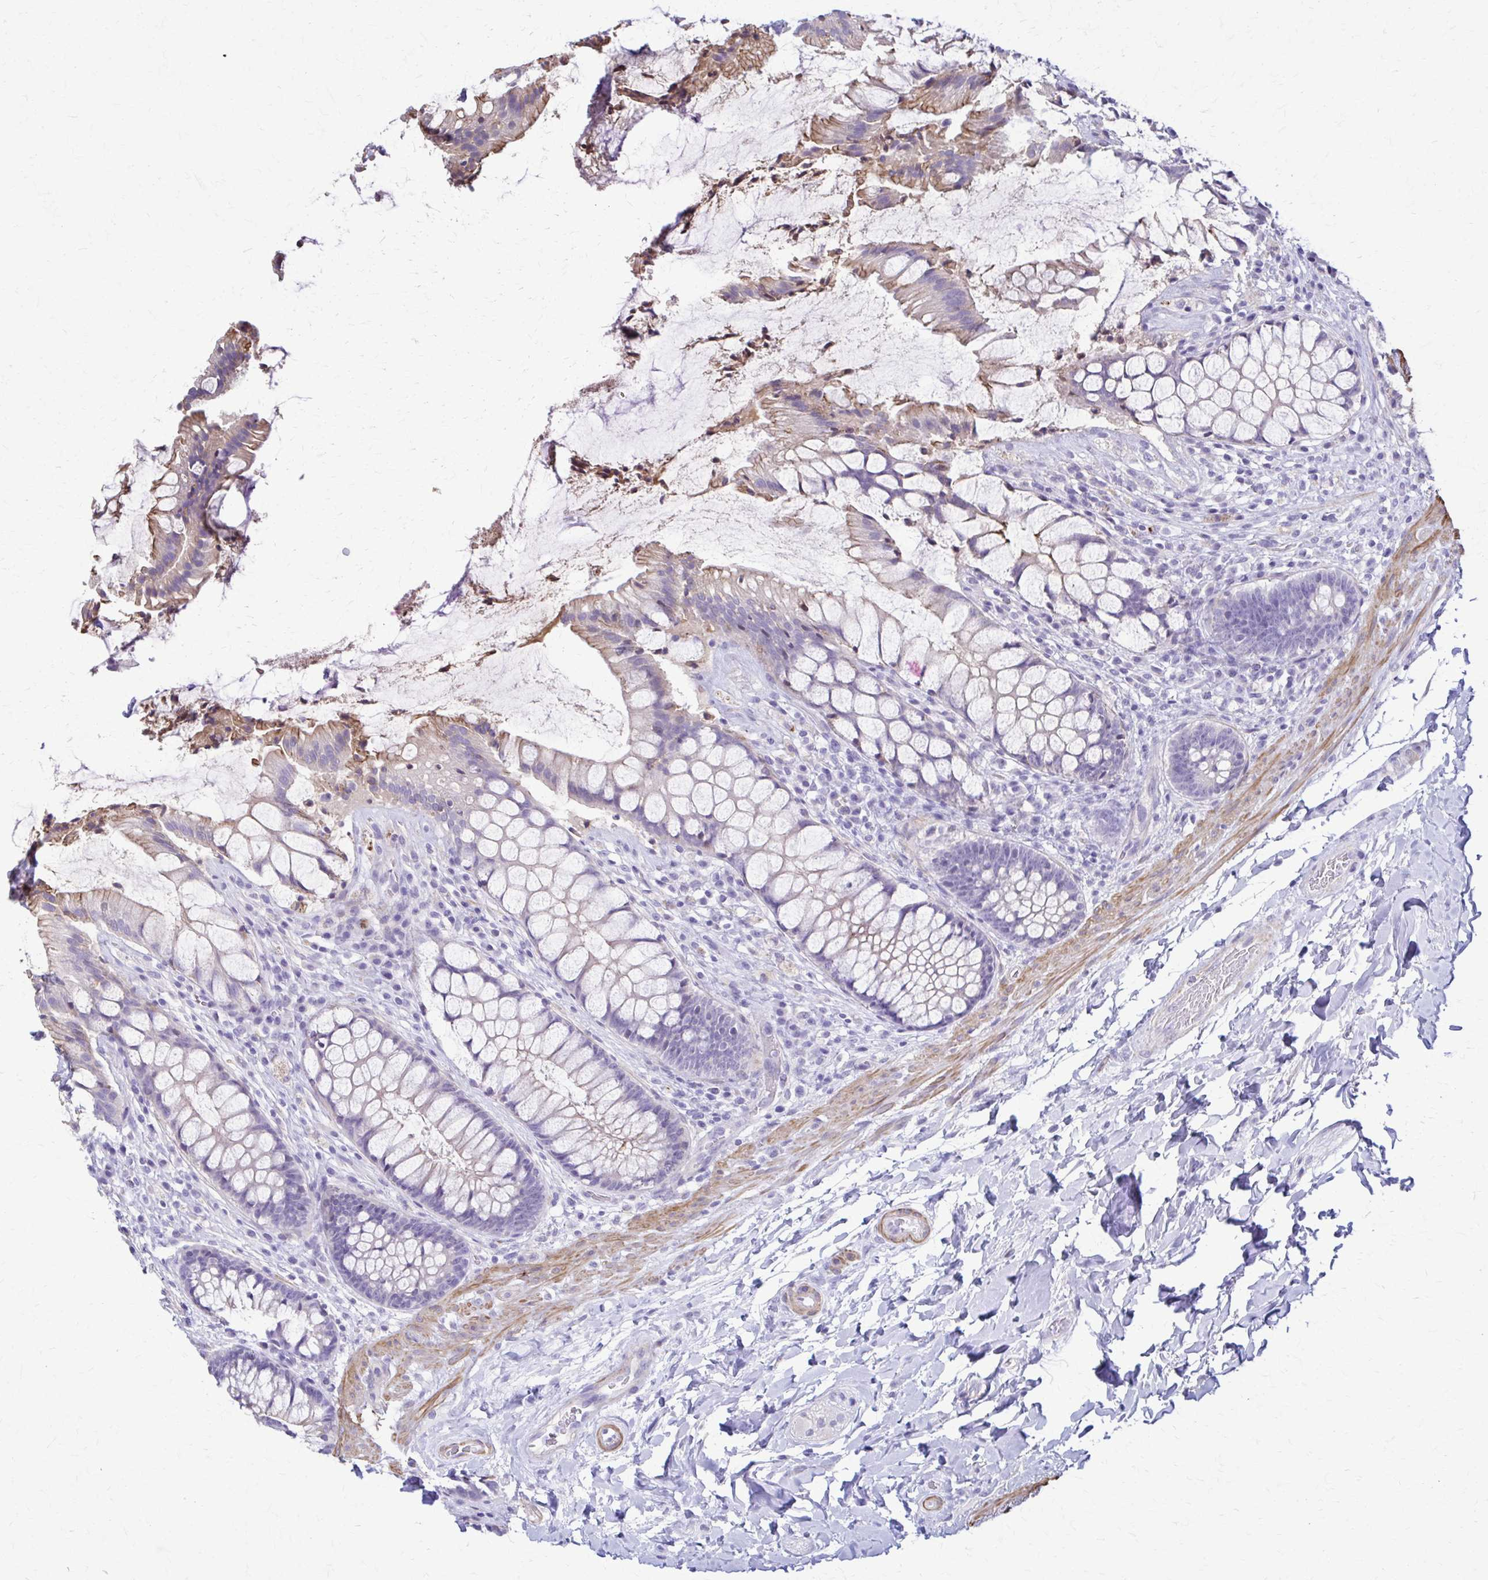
{"staining": {"intensity": "weak", "quantity": "<25%", "location": "cytoplasmic/membranous"}, "tissue": "rectum", "cell_type": "Glandular cells", "image_type": "normal", "snomed": [{"axis": "morphology", "description": "Normal tissue, NOS"}, {"axis": "topography", "description": "Rectum"}], "caption": "A micrograph of human rectum is negative for staining in glandular cells. (Stains: DAB IHC with hematoxylin counter stain, Microscopy: brightfield microscopy at high magnification).", "gene": "DSP", "patient": {"sex": "female", "age": 58}}